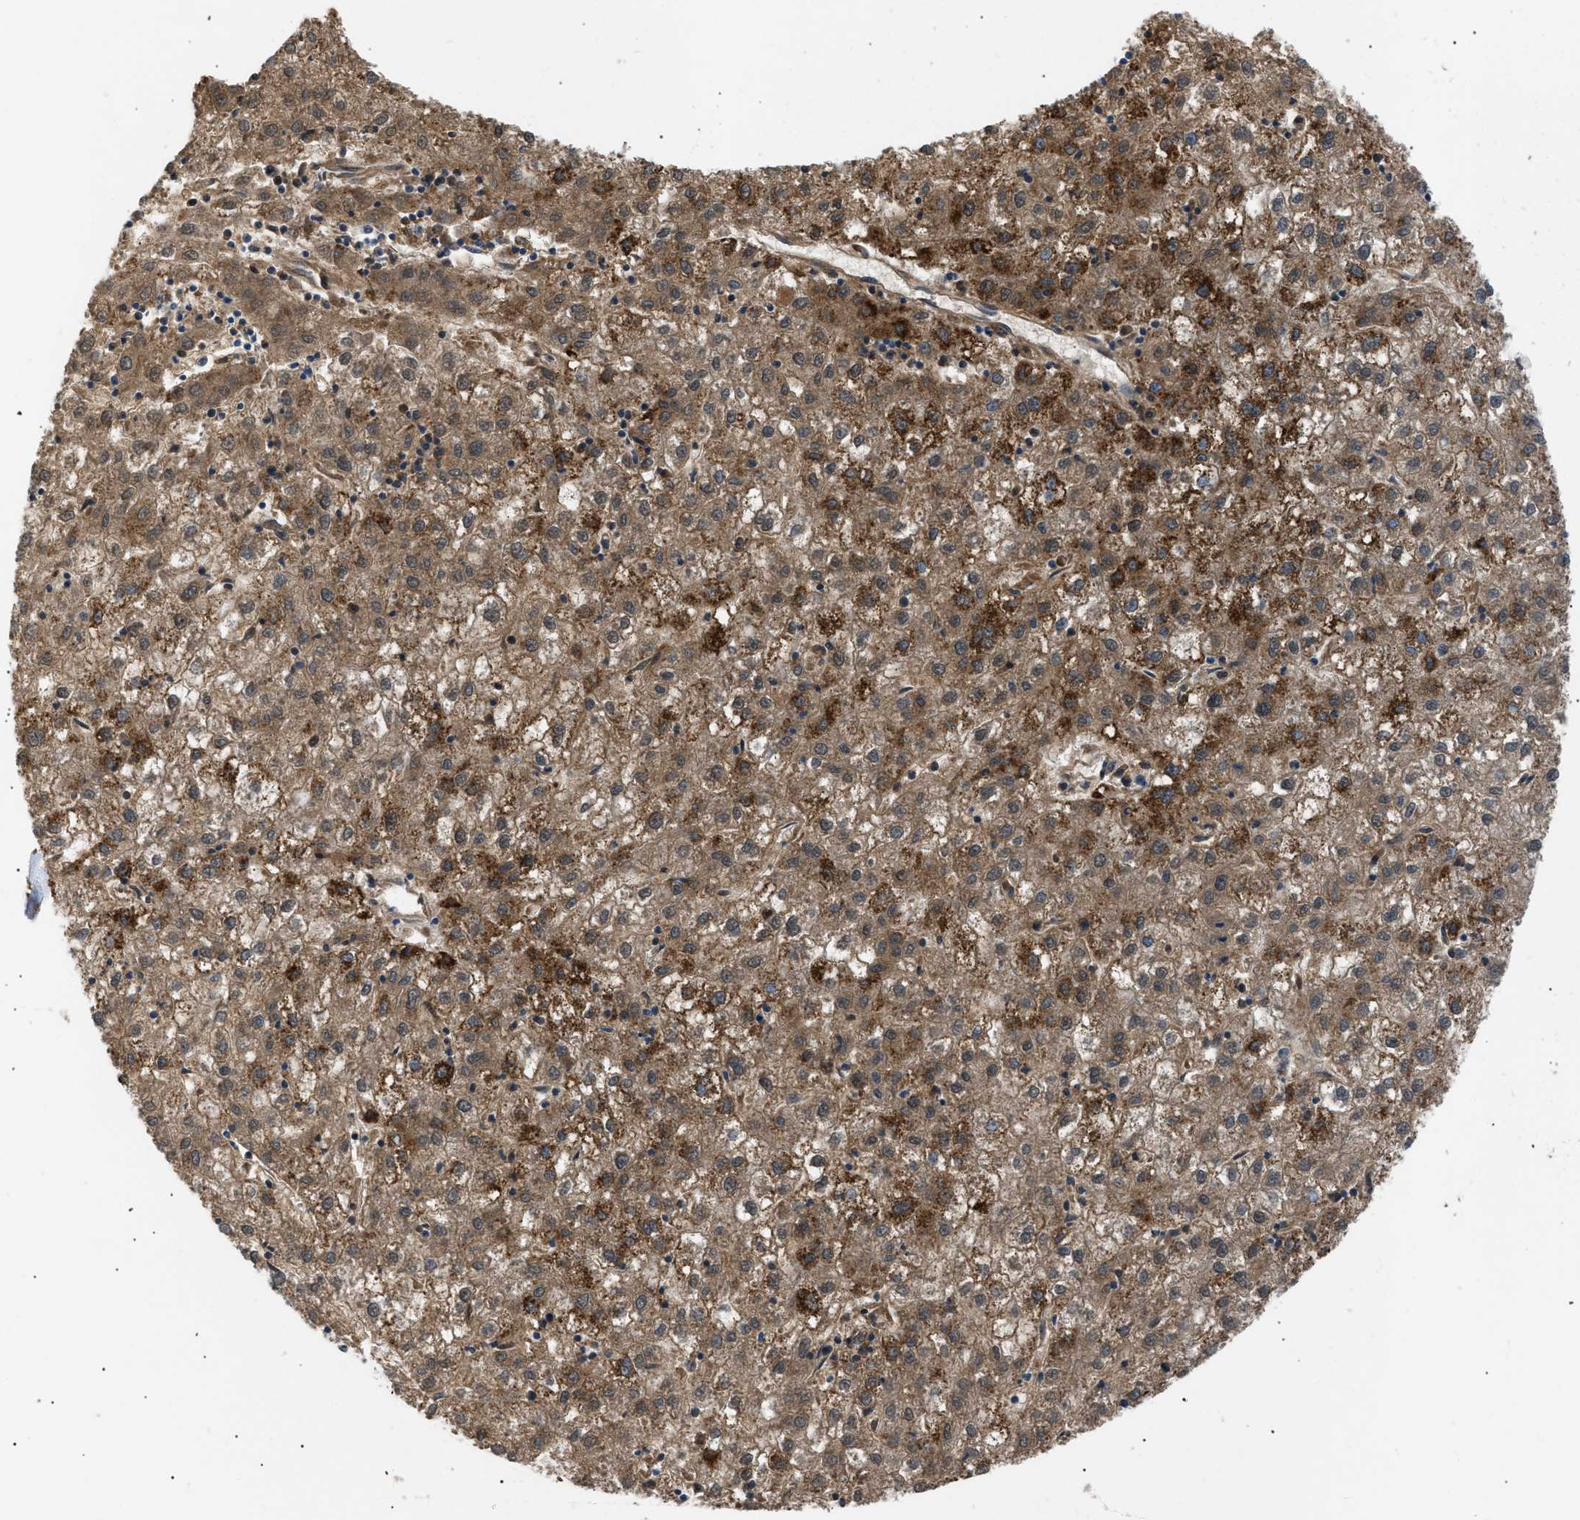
{"staining": {"intensity": "moderate", "quantity": ">75%", "location": "cytoplasmic/membranous"}, "tissue": "liver cancer", "cell_type": "Tumor cells", "image_type": "cancer", "snomed": [{"axis": "morphology", "description": "Carcinoma, Hepatocellular, NOS"}, {"axis": "topography", "description": "Liver"}], "caption": "An immunohistochemistry micrograph of neoplastic tissue is shown. Protein staining in brown highlights moderate cytoplasmic/membranous positivity in liver hepatocellular carcinoma within tumor cells.", "gene": "ILDR1", "patient": {"sex": "male", "age": 72}}